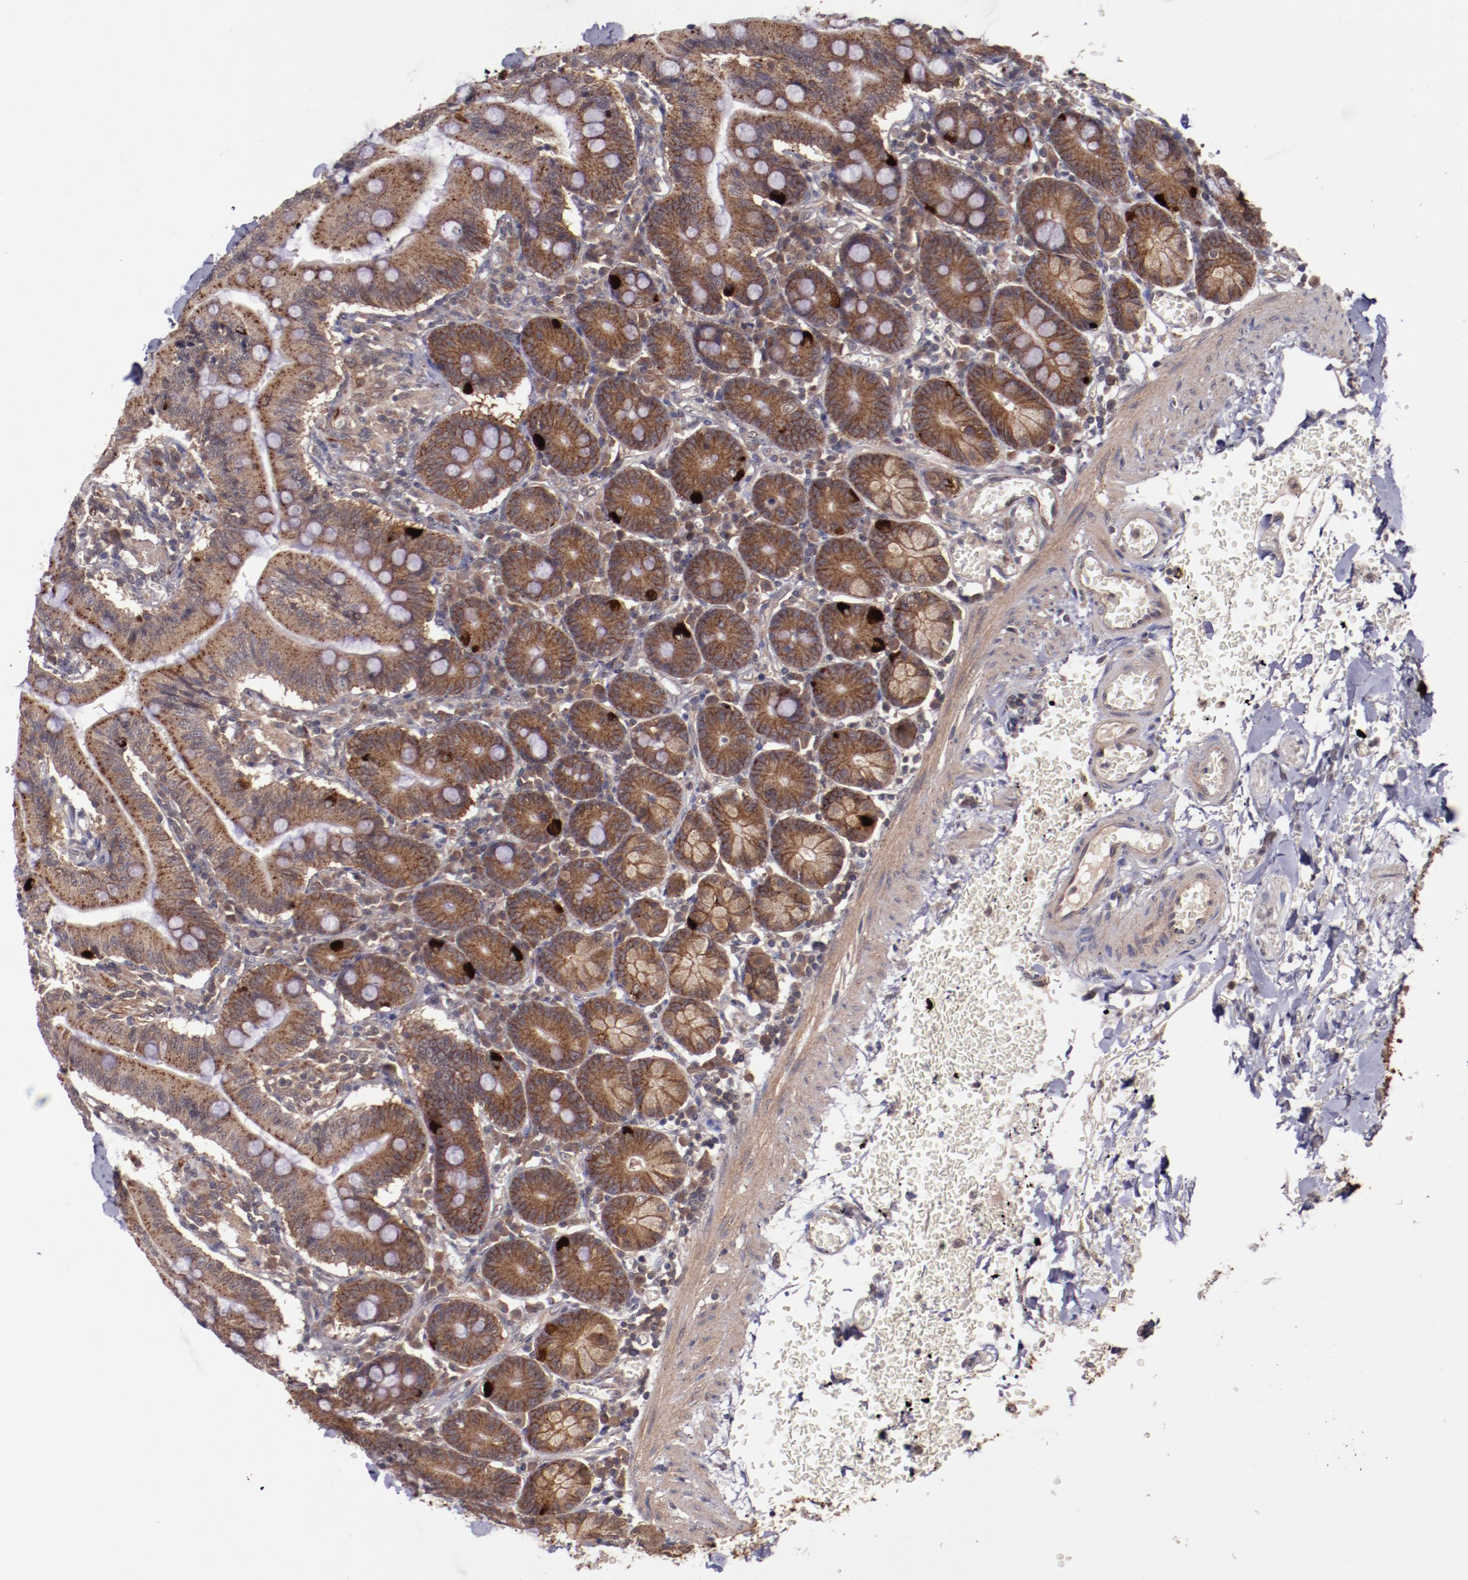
{"staining": {"intensity": "strong", "quantity": "<25%", "location": "cytoplasmic/membranous"}, "tissue": "small intestine", "cell_type": "Glandular cells", "image_type": "normal", "snomed": [{"axis": "morphology", "description": "Normal tissue, NOS"}, {"axis": "topography", "description": "Small intestine"}], "caption": "This image reveals IHC staining of normal human small intestine, with medium strong cytoplasmic/membranous positivity in about <25% of glandular cells.", "gene": "FTSJ1", "patient": {"sex": "male", "age": 71}}